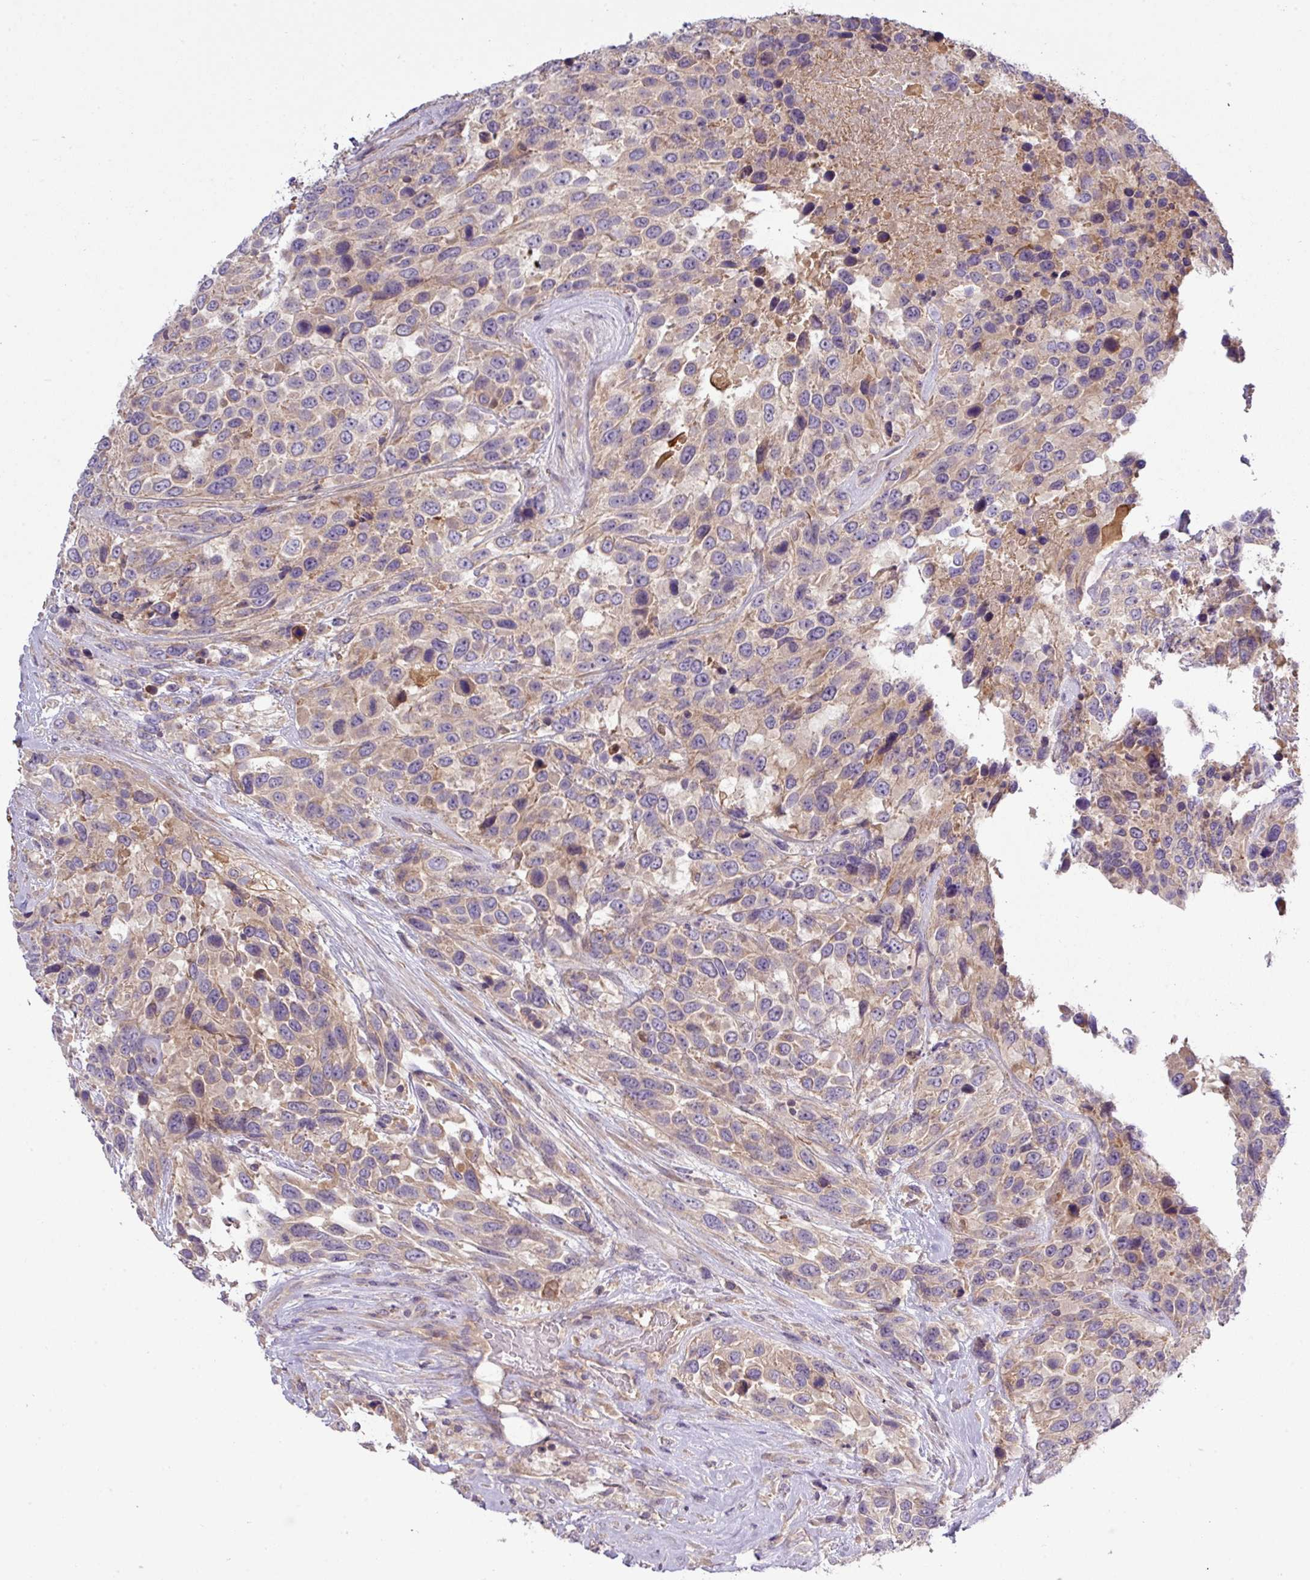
{"staining": {"intensity": "weak", "quantity": "25%-75%", "location": "cytoplasmic/membranous"}, "tissue": "urothelial cancer", "cell_type": "Tumor cells", "image_type": "cancer", "snomed": [{"axis": "morphology", "description": "Urothelial carcinoma, High grade"}, {"axis": "topography", "description": "Urinary bladder"}], "caption": "This histopathology image demonstrates urothelial carcinoma (high-grade) stained with immunohistochemistry (IHC) to label a protein in brown. The cytoplasmic/membranous of tumor cells show weak positivity for the protein. Nuclei are counter-stained blue.", "gene": "TMEM62", "patient": {"sex": "female", "age": 70}}